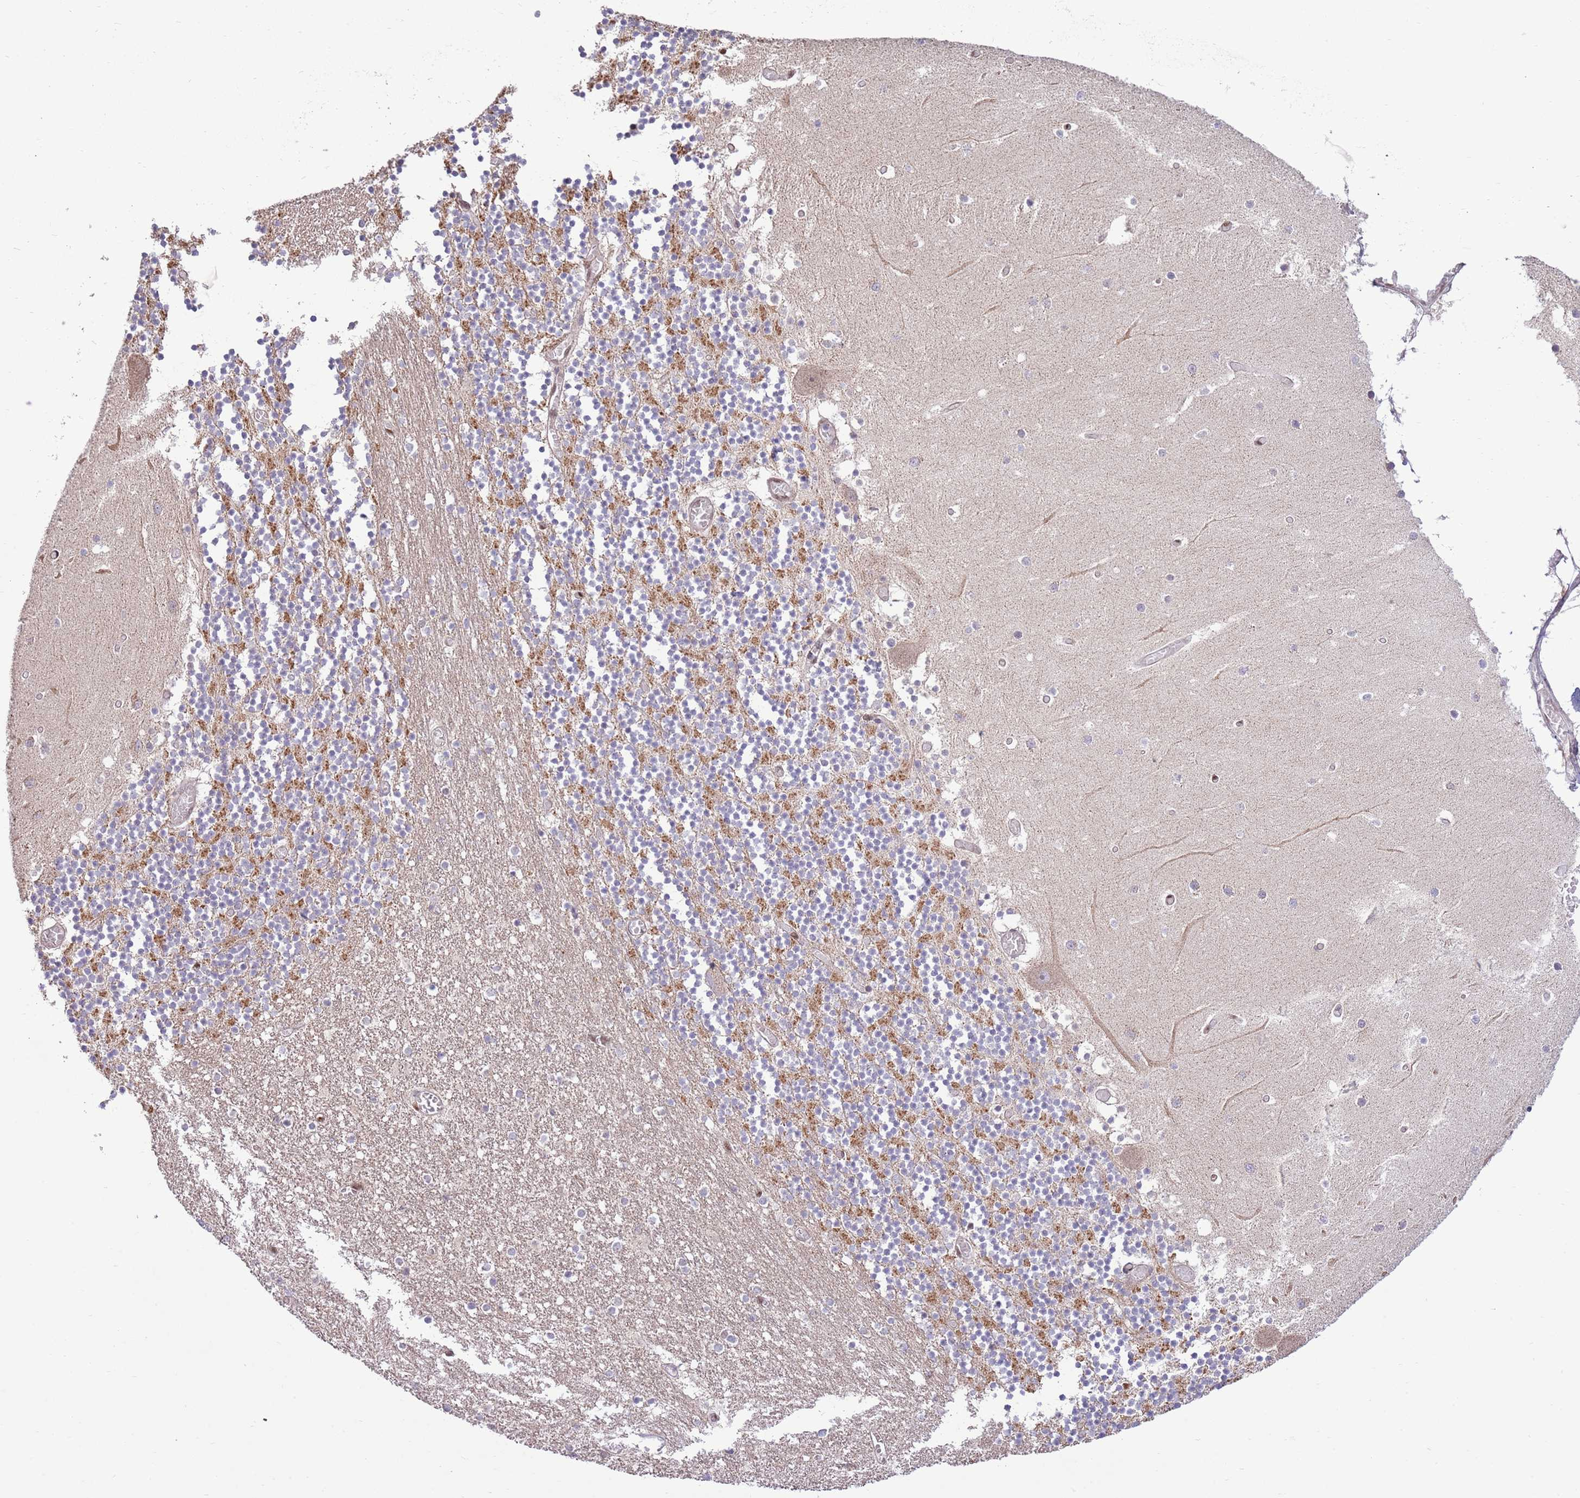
{"staining": {"intensity": "moderate", "quantity": "<25%", "location": "cytoplasmic/membranous"}, "tissue": "cerebellum", "cell_type": "Cells in granular layer", "image_type": "normal", "snomed": [{"axis": "morphology", "description": "Normal tissue, NOS"}, {"axis": "topography", "description": "Cerebellum"}], "caption": "Cells in granular layer demonstrate moderate cytoplasmic/membranous staining in approximately <25% of cells in normal cerebellum. (DAB (3,3'-diaminobenzidine) IHC, brown staining for protein, blue staining for nuclei).", "gene": "ARL2BP", "patient": {"sex": "female", "age": 28}}